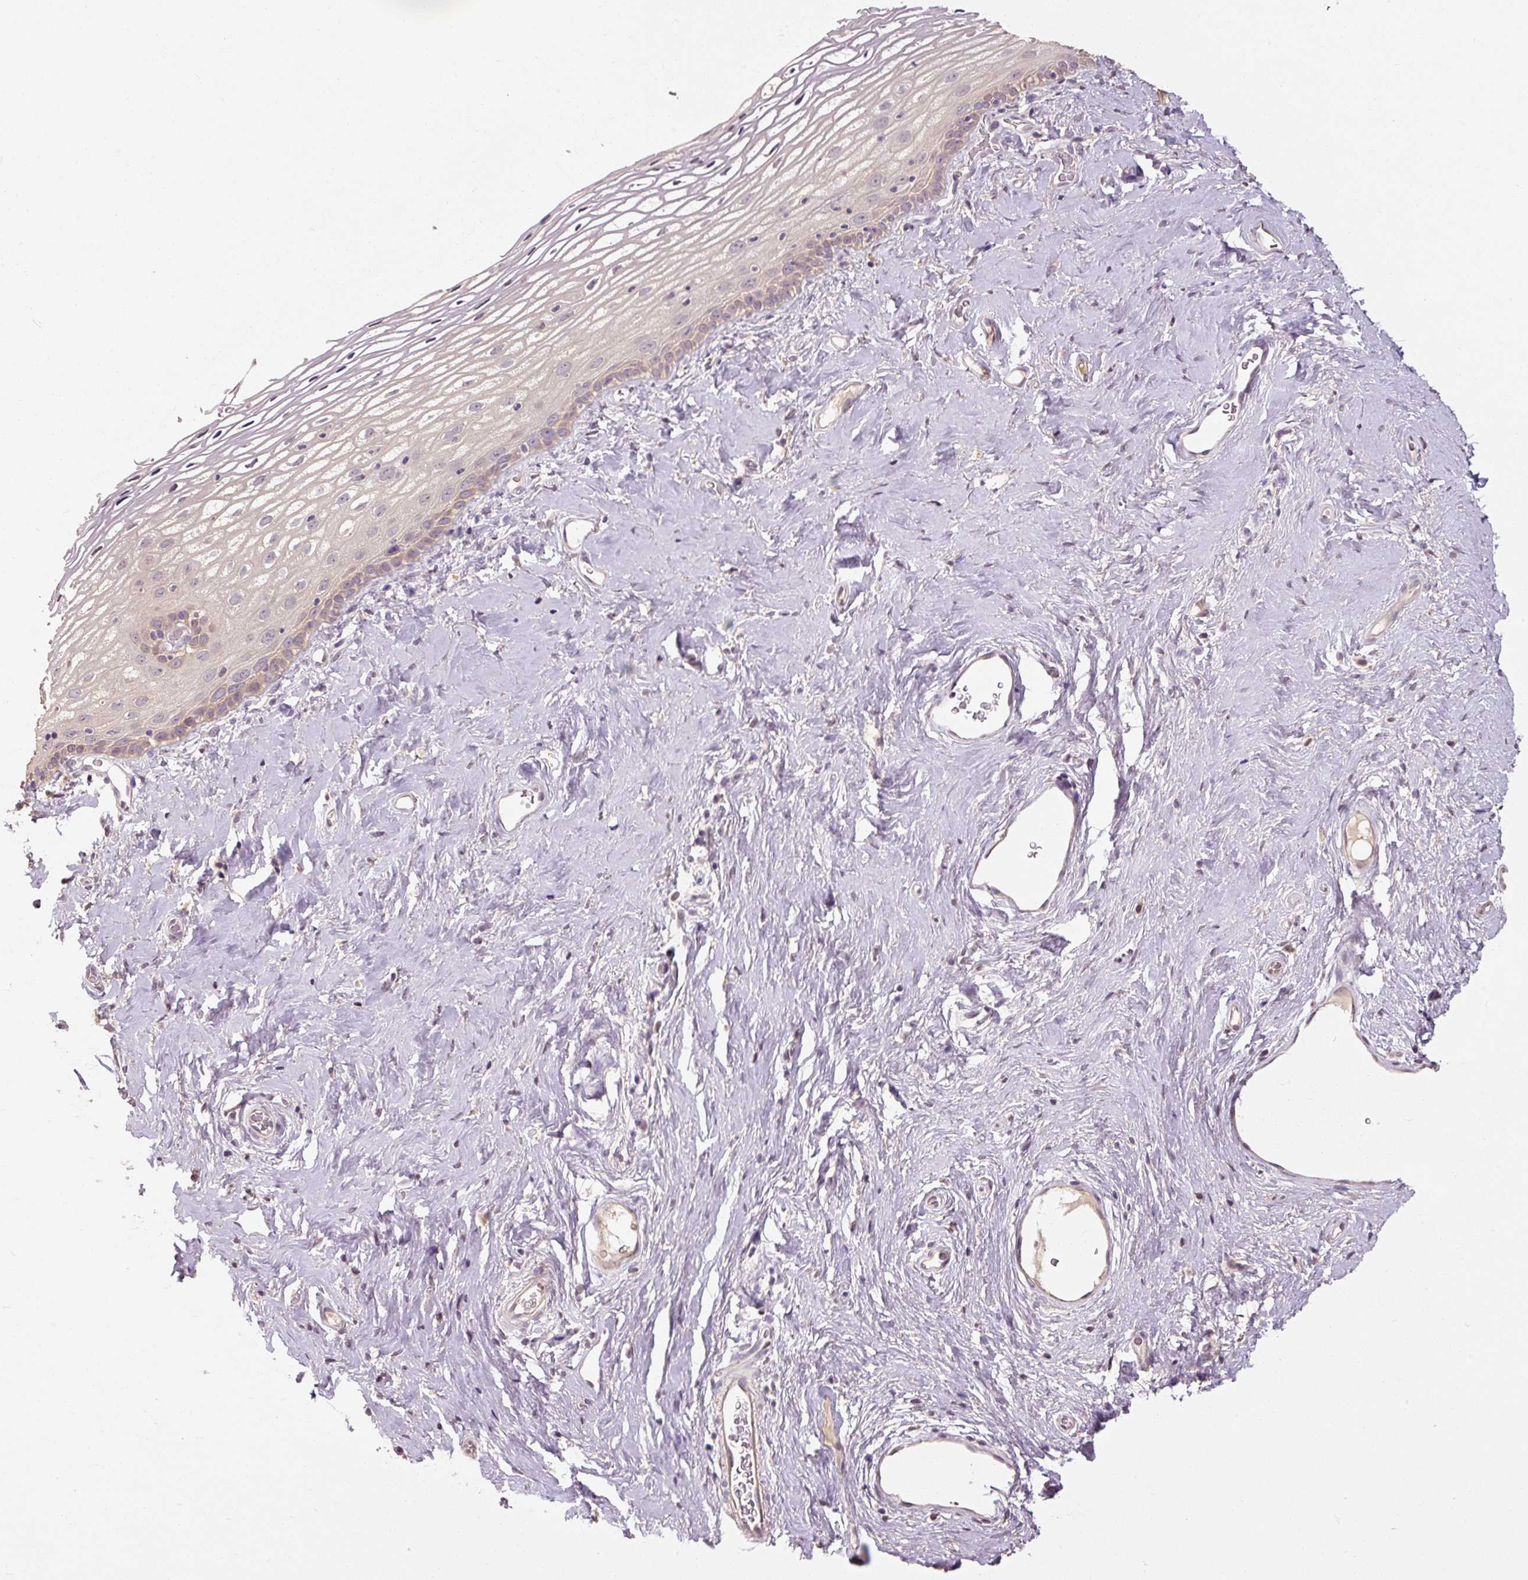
{"staining": {"intensity": "weak", "quantity": "<25%", "location": "cytoplasmic/membranous"}, "tissue": "vagina", "cell_type": "Squamous epithelial cells", "image_type": "normal", "snomed": [{"axis": "morphology", "description": "Normal tissue, NOS"}, {"axis": "morphology", "description": "Adenocarcinoma, NOS"}, {"axis": "topography", "description": "Rectum"}, {"axis": "topography", "description": "Vagina"}, {"axis": "topography", "description": "Peripheral nerve tissue"}], "caption": "Vagina stained for a protein using IHC demonstrates no positivity squamous epithelial cells.", "gene": "CFAP65", "patient": {"sex": "female", "age": 71}}